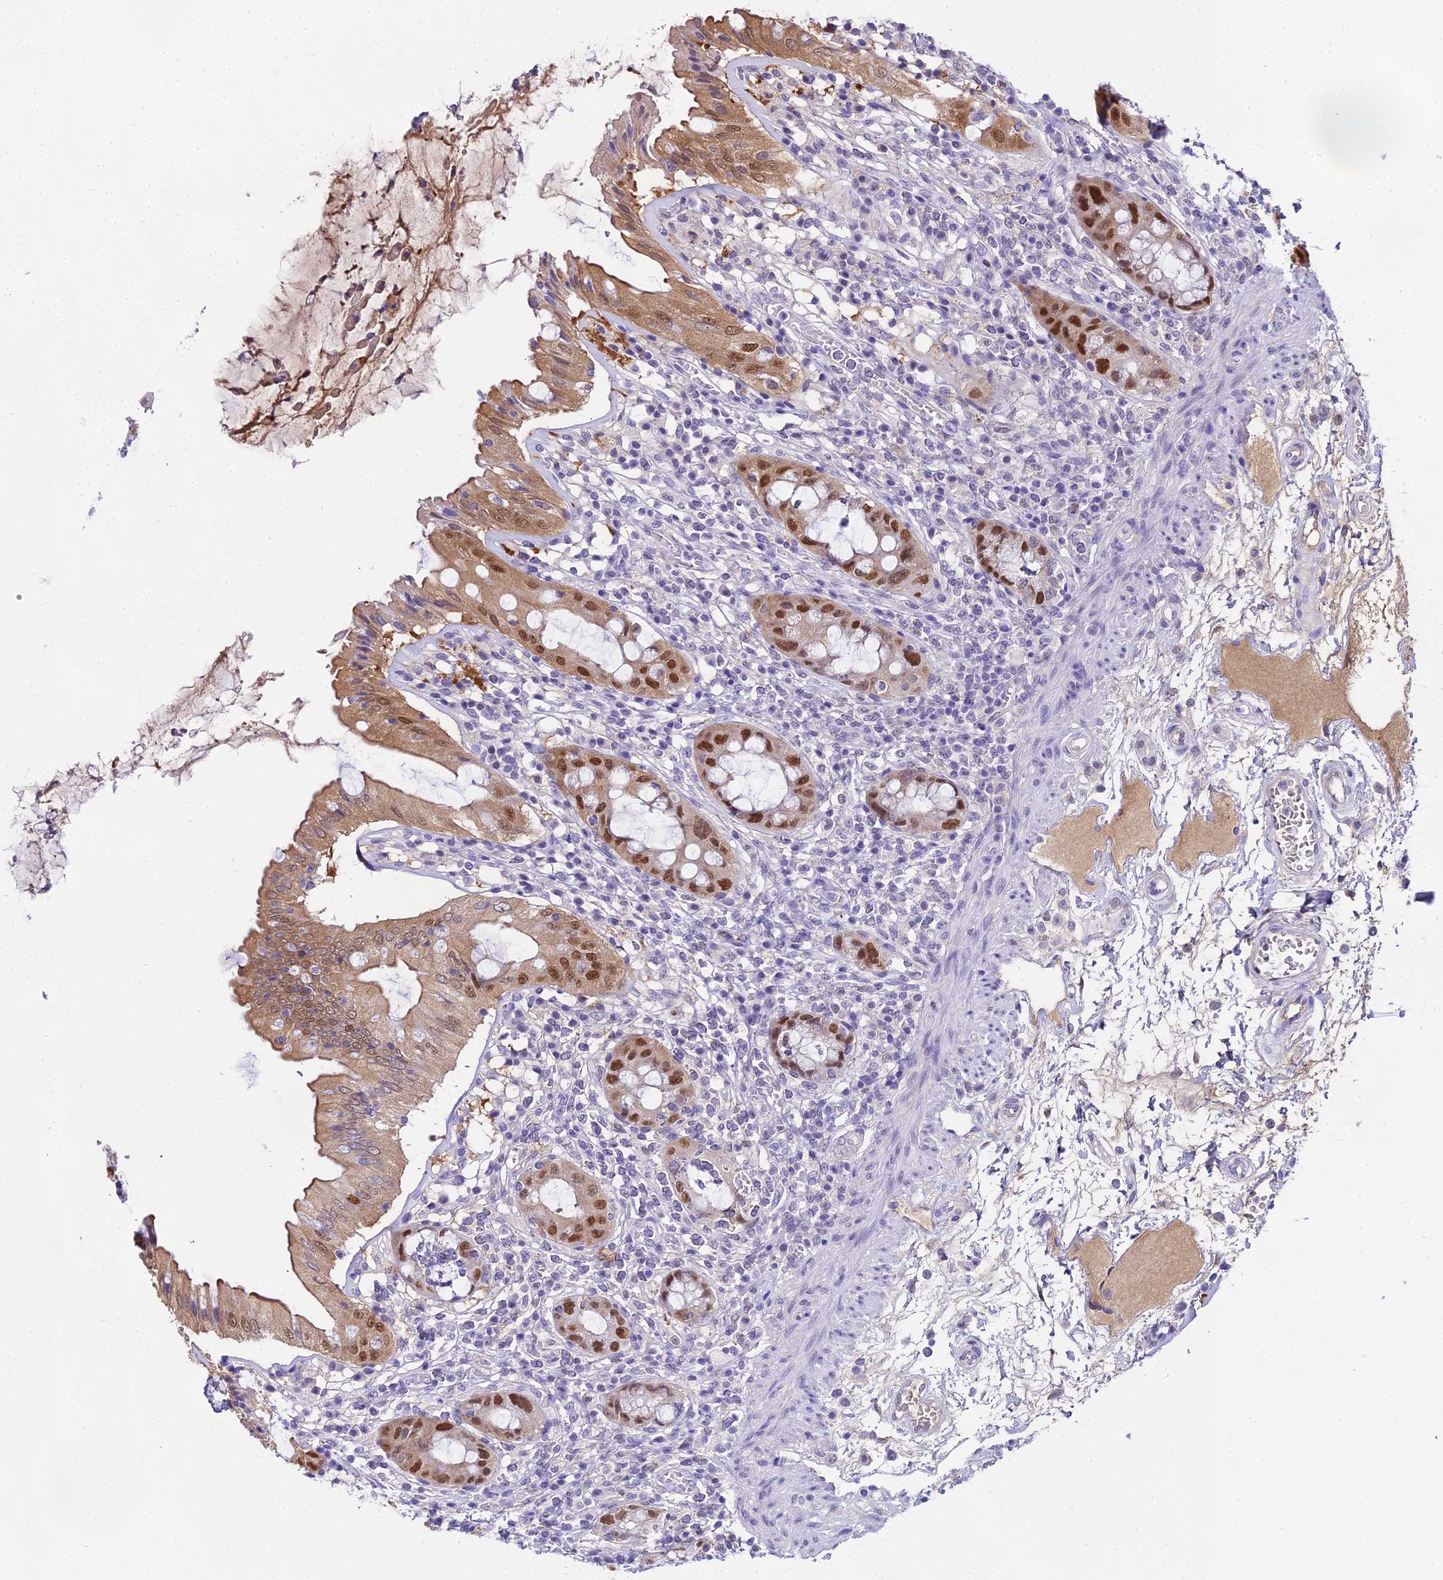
{"staining": {"intensity": "moderate", "quantity": ">75%", "location": "nuclear"}, "tissue": "rectum", "cell_type": "Glandular cells", "image_type": "normal", "snomed": [{"axis": "morphology", "description": "Normal tissue, NOS"}, {"axis": "topography", "description": "Rectum"}], "caption": "Protein expression analysis of normal rectum shows moderate nuclear staining in about >75% of glandular cells.", "gene": "MAT2A", "patient": {"sex": "female", "age": 57}}